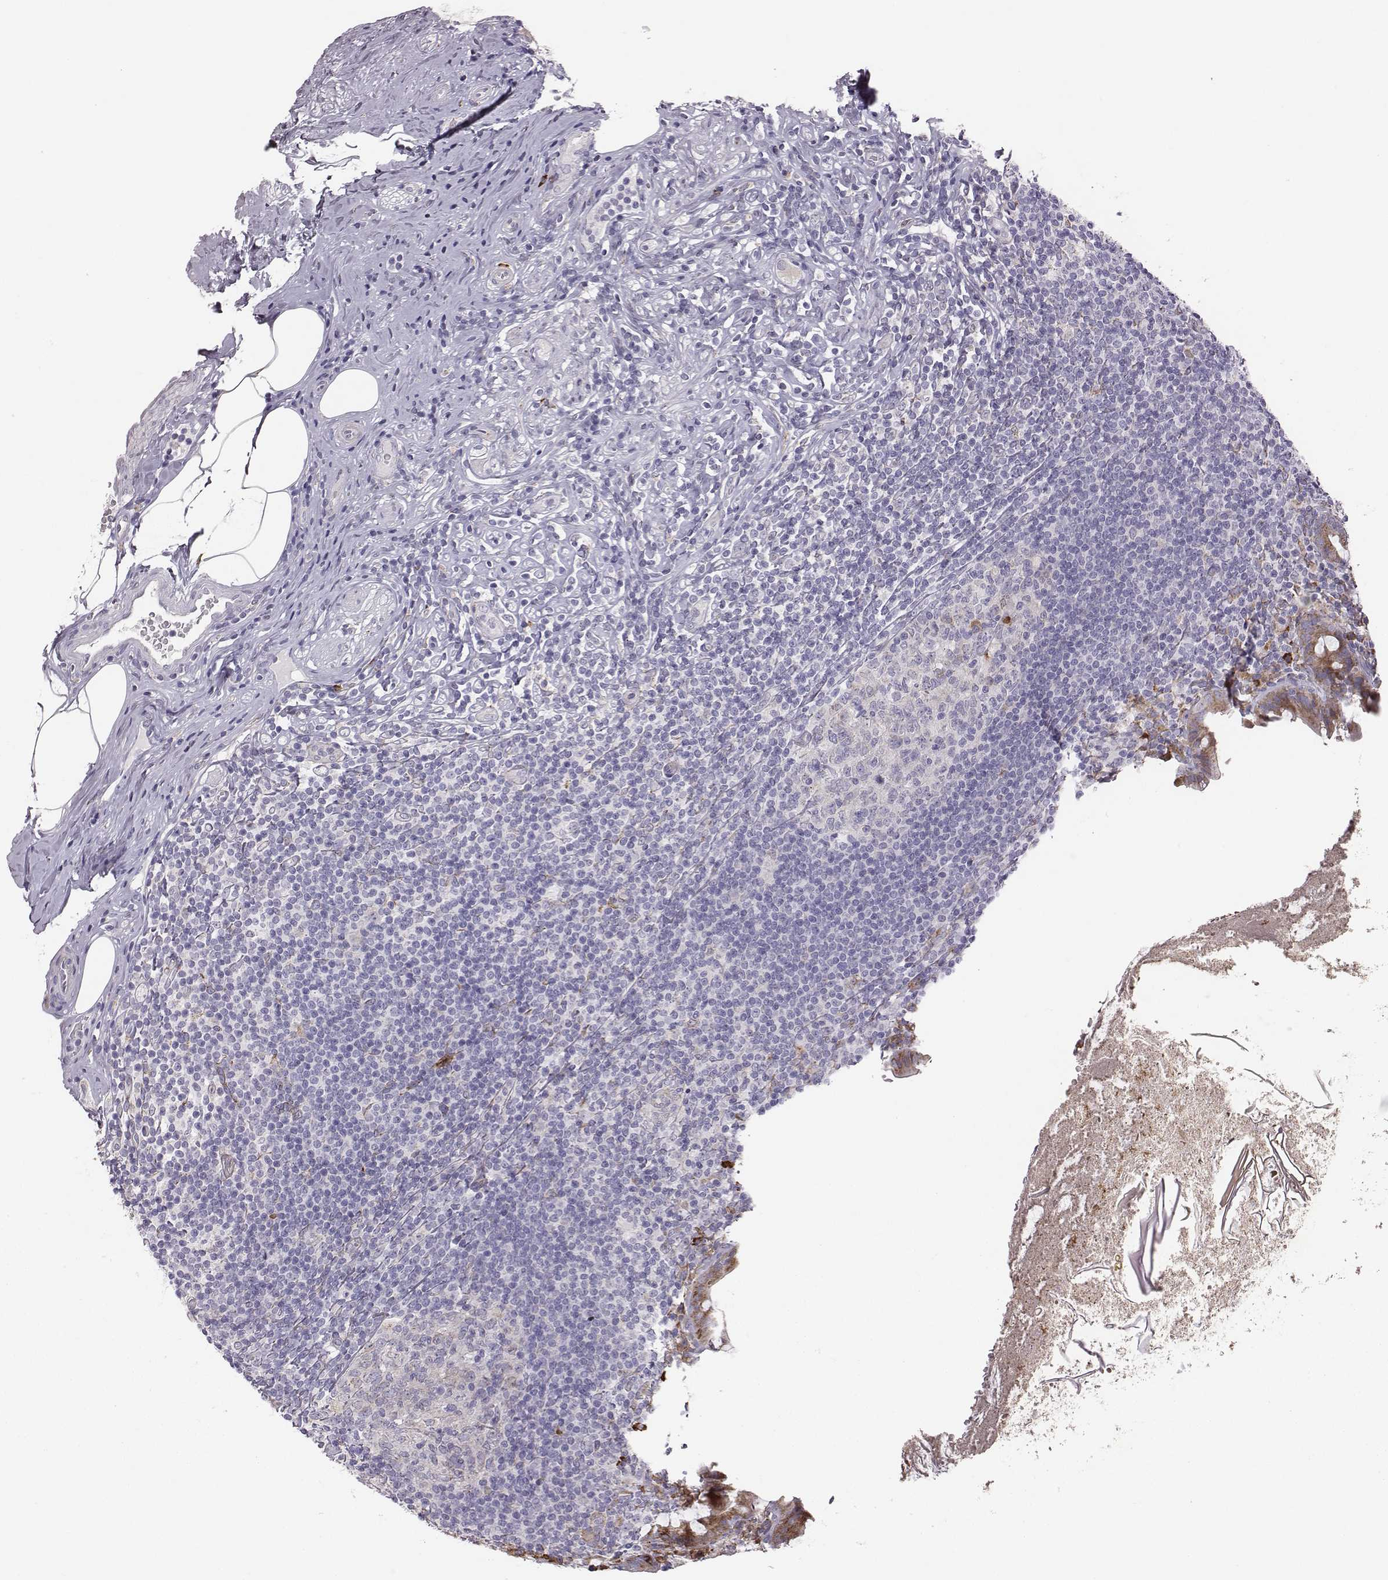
{"staining": {"intensity": "strong", "quantity": "<25%", "location": "cytoplasmic/membranous"}, "tissue": "appendix", "cell_type": "Glandular cells", "image_type": "normal", "snomed": [{"axis": "morphology", "description": "Normal tissue, NOS"}, {"axis": "topography", "description": "Appendix"}], "caption": "DAB immunohistochemical staining of unremarkable appendix shows strong cytoplasmic/membranous protein staining in about <25% of glandular cells. (DAB (3,3'-diaminobenzidine) IHC with brightfield microscopy, high magnification).", "gene": "SELENOI", "patient": {"sex": "male", "age": 47}}